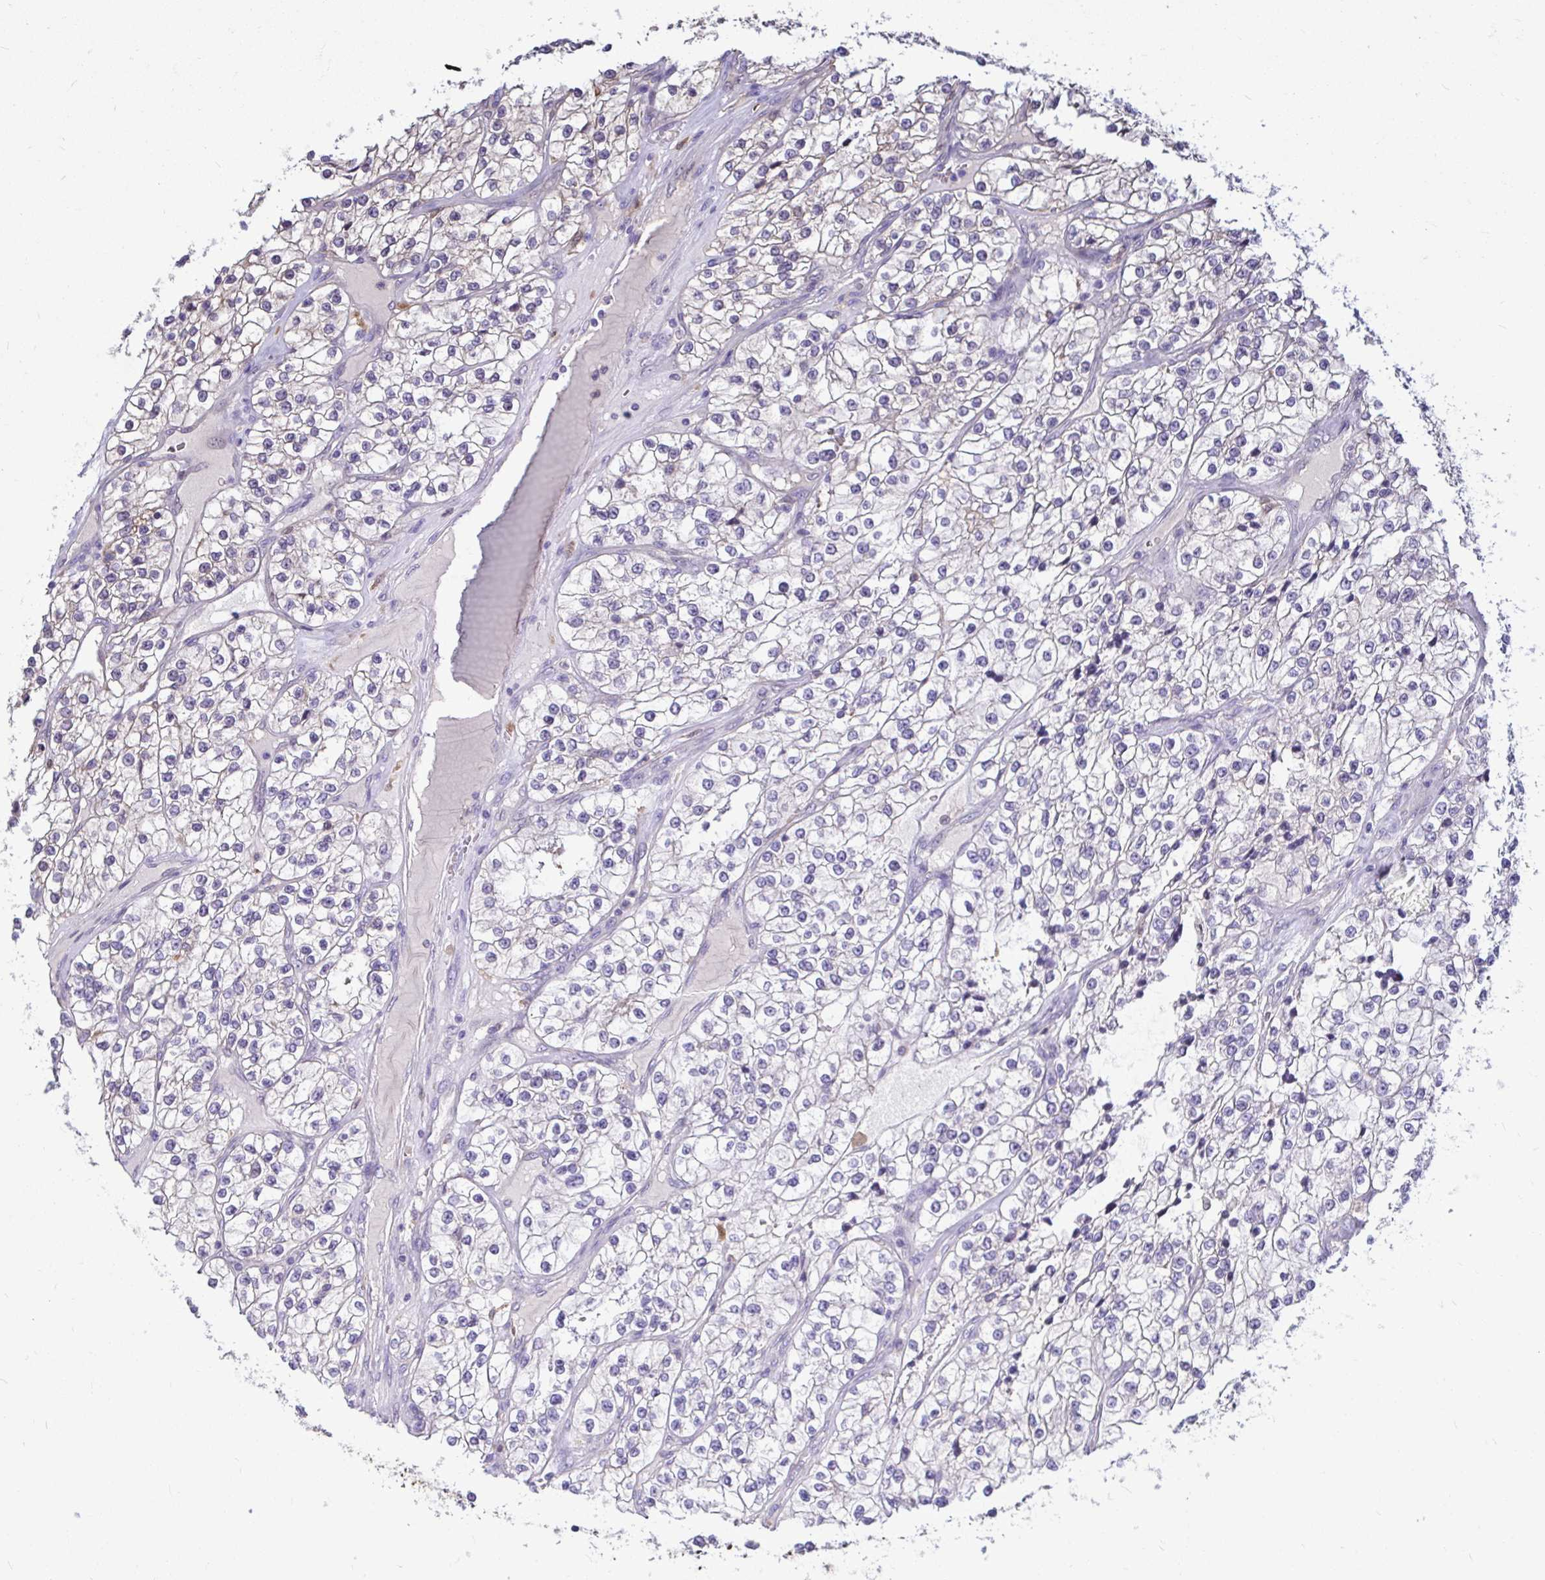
{"staining": {"intensity": "negative", "quantity": "none", "location": "none"}, "tissue": "renal cancer", "cell_type": "Tumor cells", "image_type": "cancer", "snomed": [{"axis": "morphology", "description": "Adenocarcinoma, NOS"}, {"axis": "topography", "description": "Kidney"}], "caption": "An immunohistochemistry (IHC) micrograph of adenocarcinoma (renal) is shown. There is no staining in tumor cells of adenocarcinoma (renal). (DAB (3,3'-diaminobenzidine) immunohistochemistry, high magnification).", "gene": "IDH1", "patient": {"sex": "female", "age": 57}}